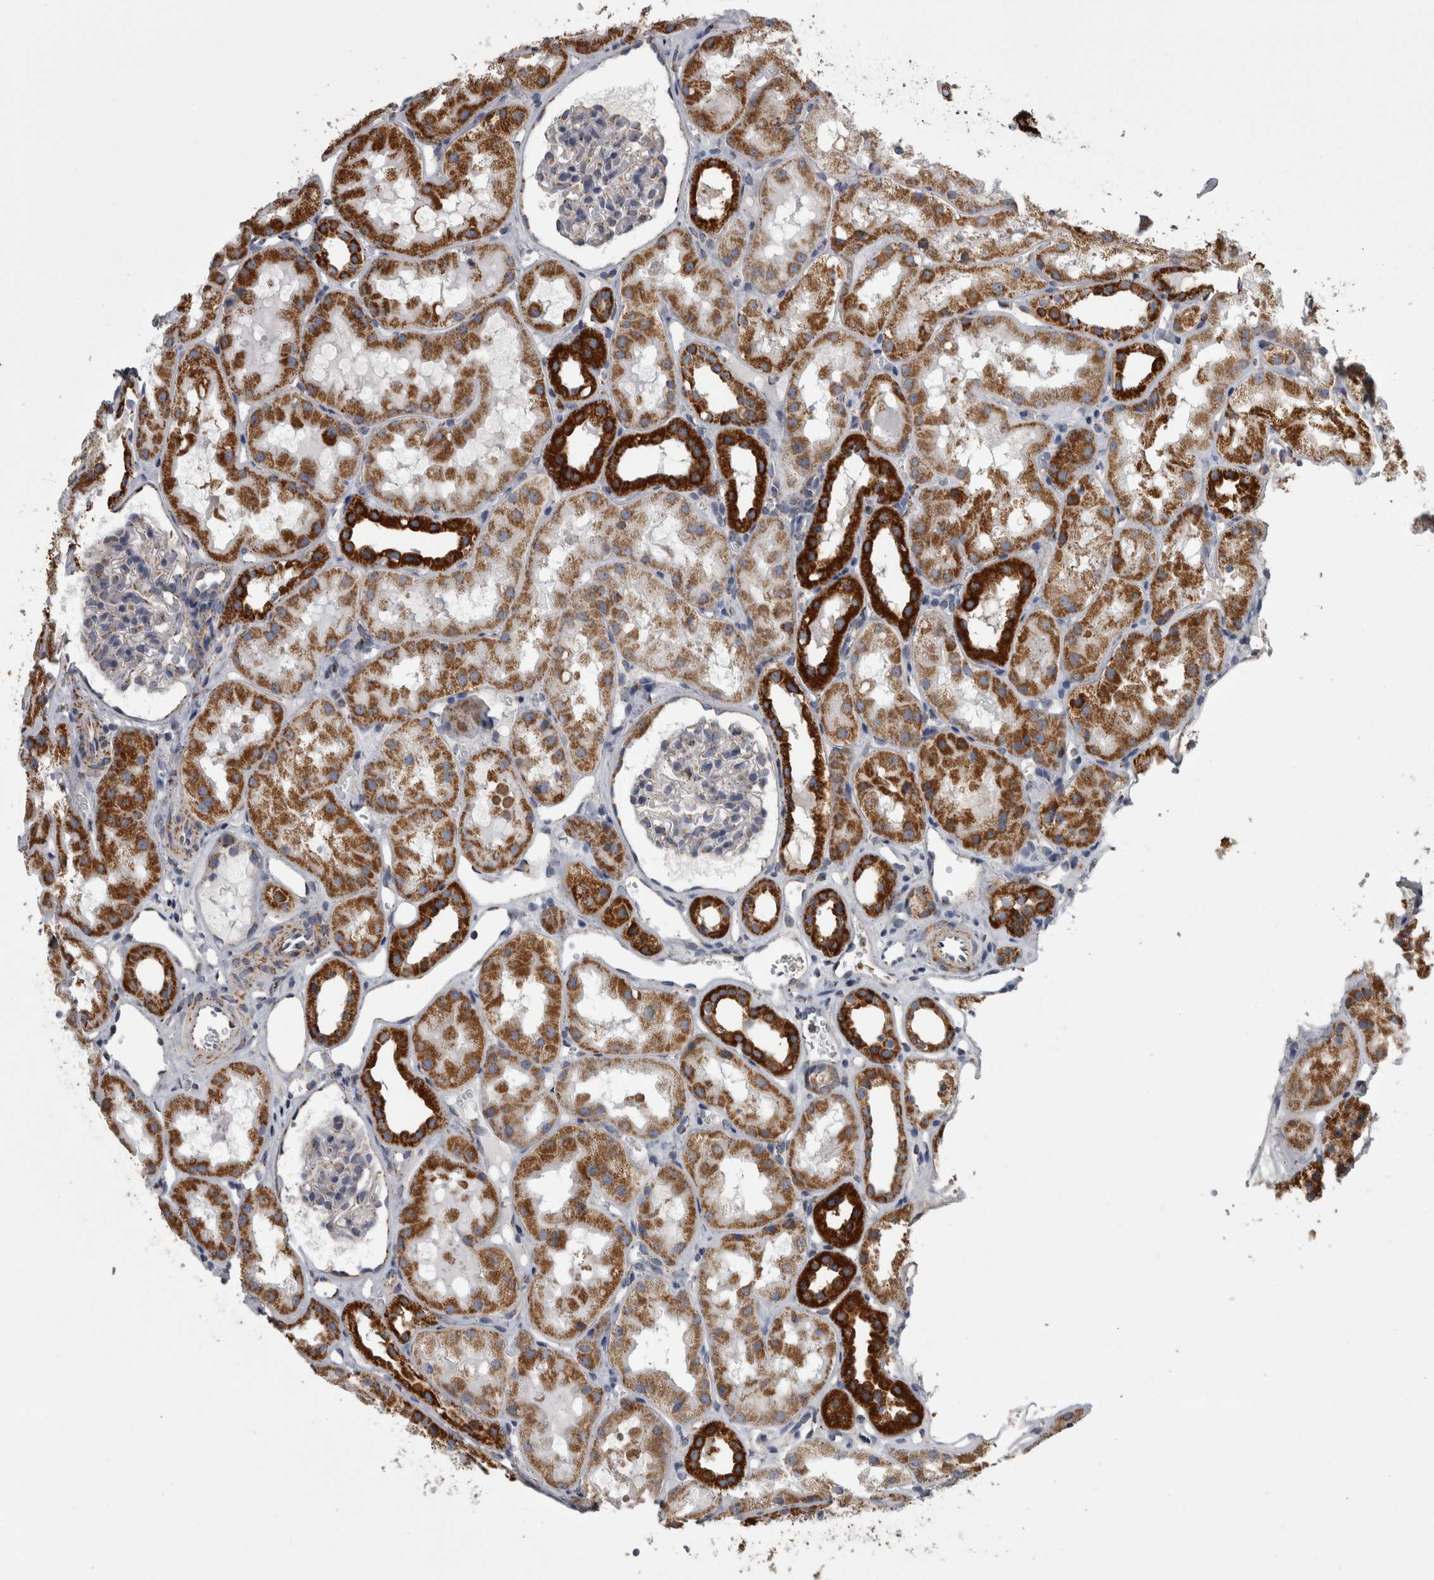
{"staining": {"intensity": "weak", "quantity": "25%-75%", "location": "cytoplasmic/membranous"}, "tissue": "kidney", "cell_type": "Cells in glomeruli", "image_type": "normal", "snomed": [{"axis": "morphology", "description": "Normal tissue, NOS"}, {"axis": "topography", "description": "Kidney"}], "caption": "Benign kidney displays weak cytoplasmic/membranous positivity in approximately 25%-75% of cells in glomeruli.", "gene": "MDH2", "patient": {"sex": "male", "age": 16}}